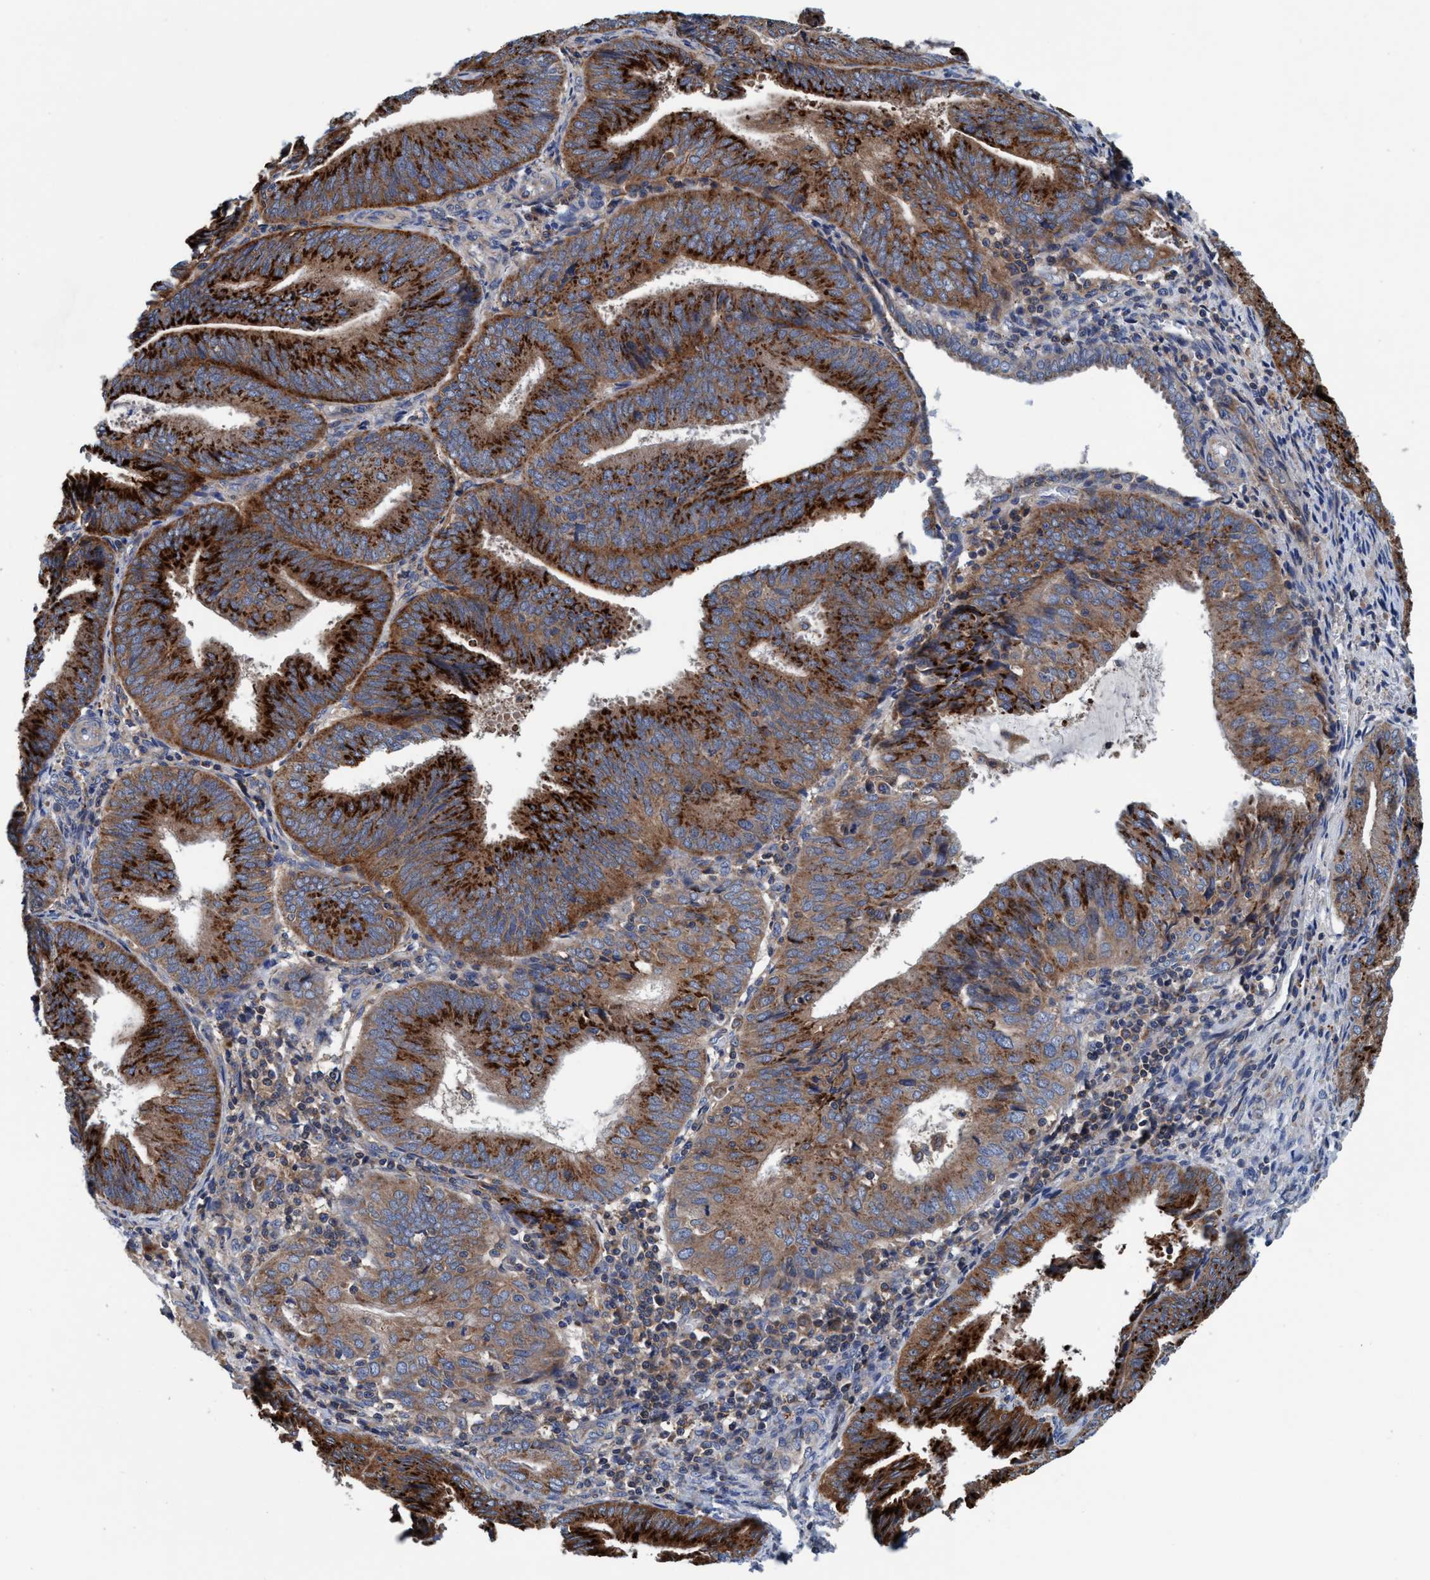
{"staining": {"intensity": "strong", "quantity": ">75%", "location": "cytoplasmic/membranous"}, "tissue": "endometrial cancer", "cell_type": "Tumor cells", "image_type": "cancer", "snomed": [{"axis": "morphology", "description": "Adenocarcinoma, NOS"}, {"axis": "topography", "description": "Endometrium"}], "caption": "Immunohistochemical staining of human endometrial cancer (adenocarcinoma) displays strong cytoplasmic/membranous protein positivity in approximately >75% of tumor cells. Nuclei are stained in blue.", "gene": "ENDOG", "patient": {"sex": "female", "age": 81}}